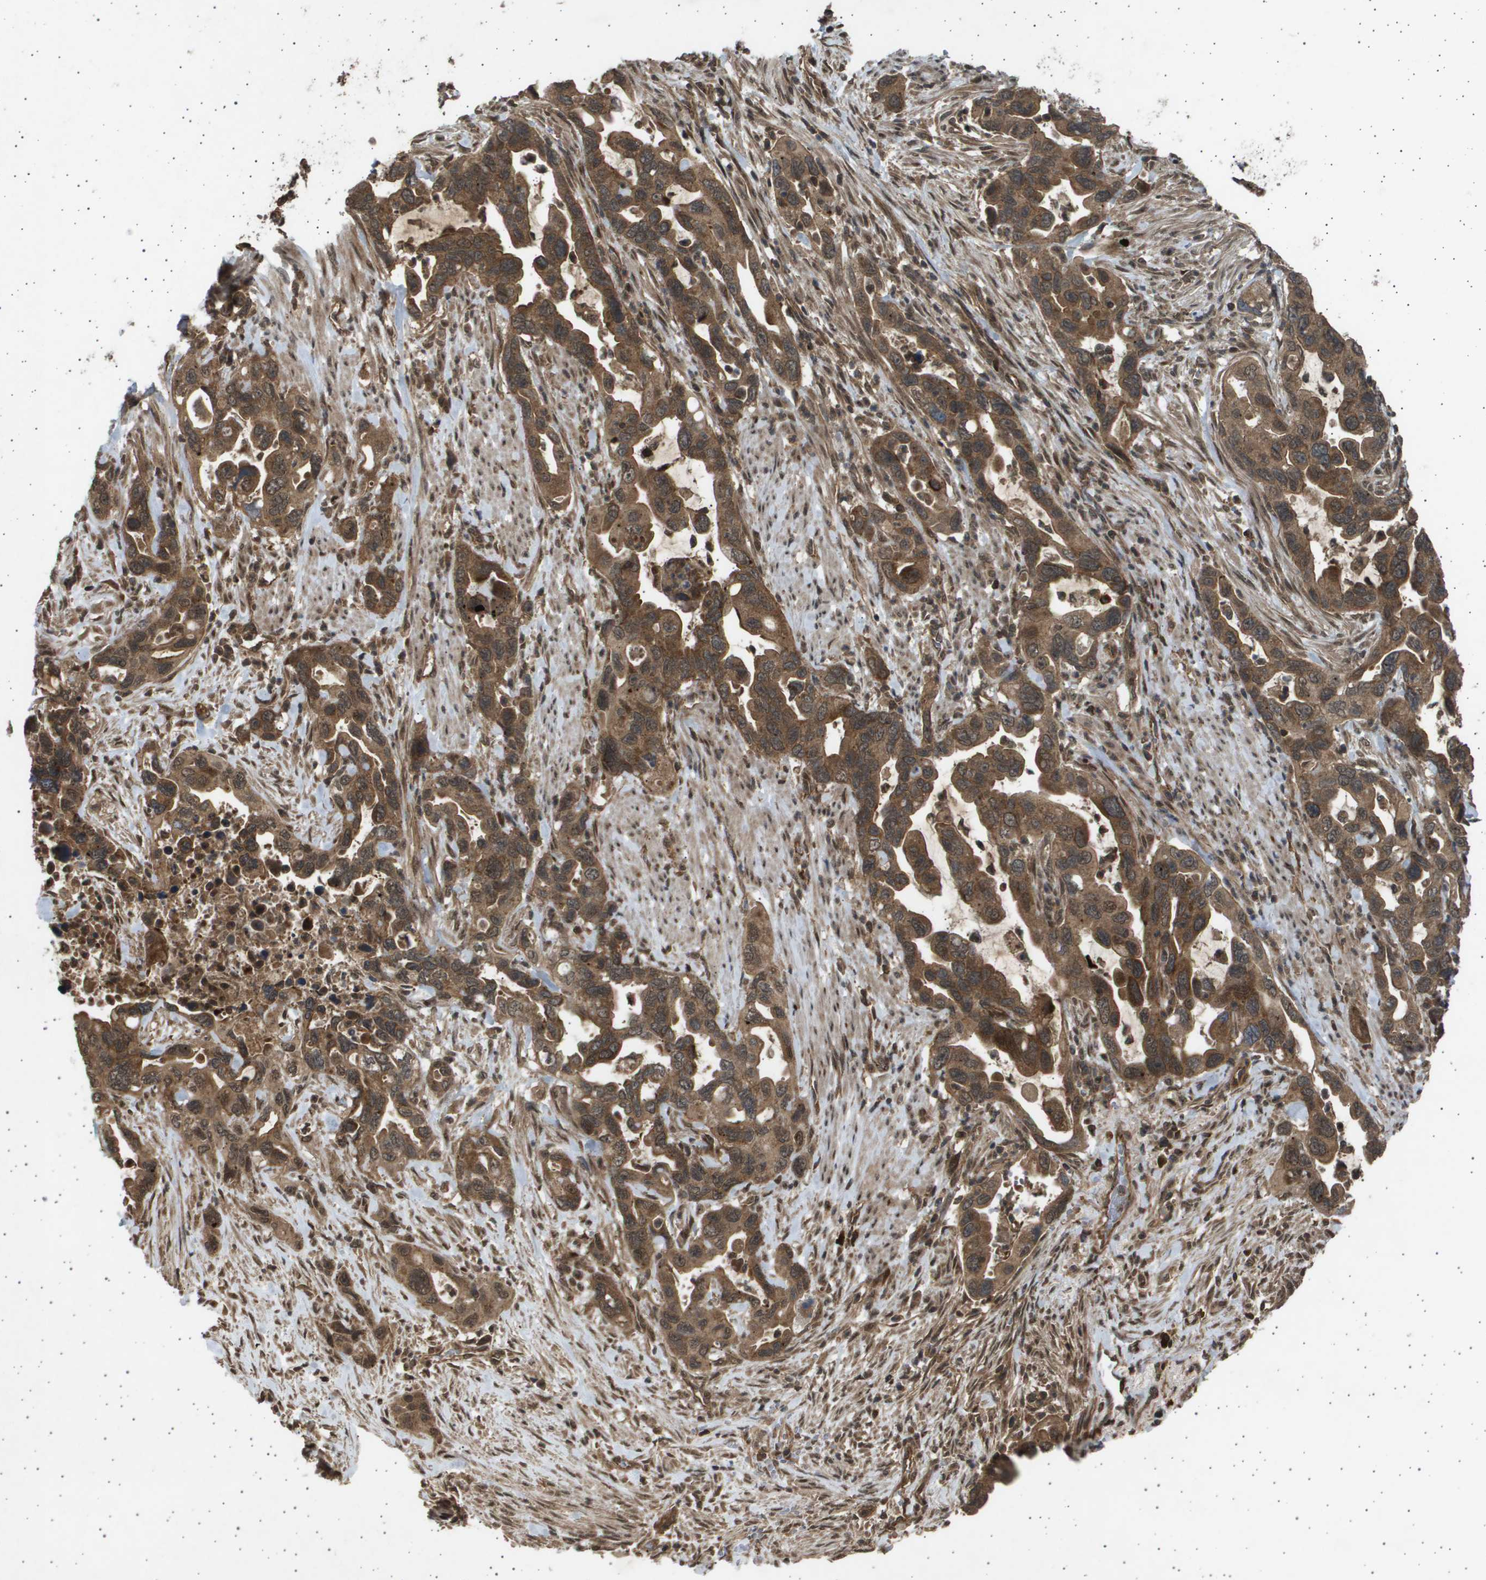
{"staining": {"intensity": "moderate", "quantity": ">75%", "location": "cytoplasmic/membranous,nuclear"}, "tissue": "pancreatic cancer", "cell_type": "Tumor cells", "image_type": "cancer", "snomed": [{"axis": "morphology", "description": "Adenocarcinoma, NOS"}, {"axis": "topography", "description": "Pancreas"}], "caption": "Human pancreatic adenocarcinoma stained for a protein (brown) reveals moderate cytoplasmic/membranous and nuclear positive positivity in approximately >75% of tumor cells.", "gene": "TNRC6A", "patient": {"sex": "female", "age": 70}}